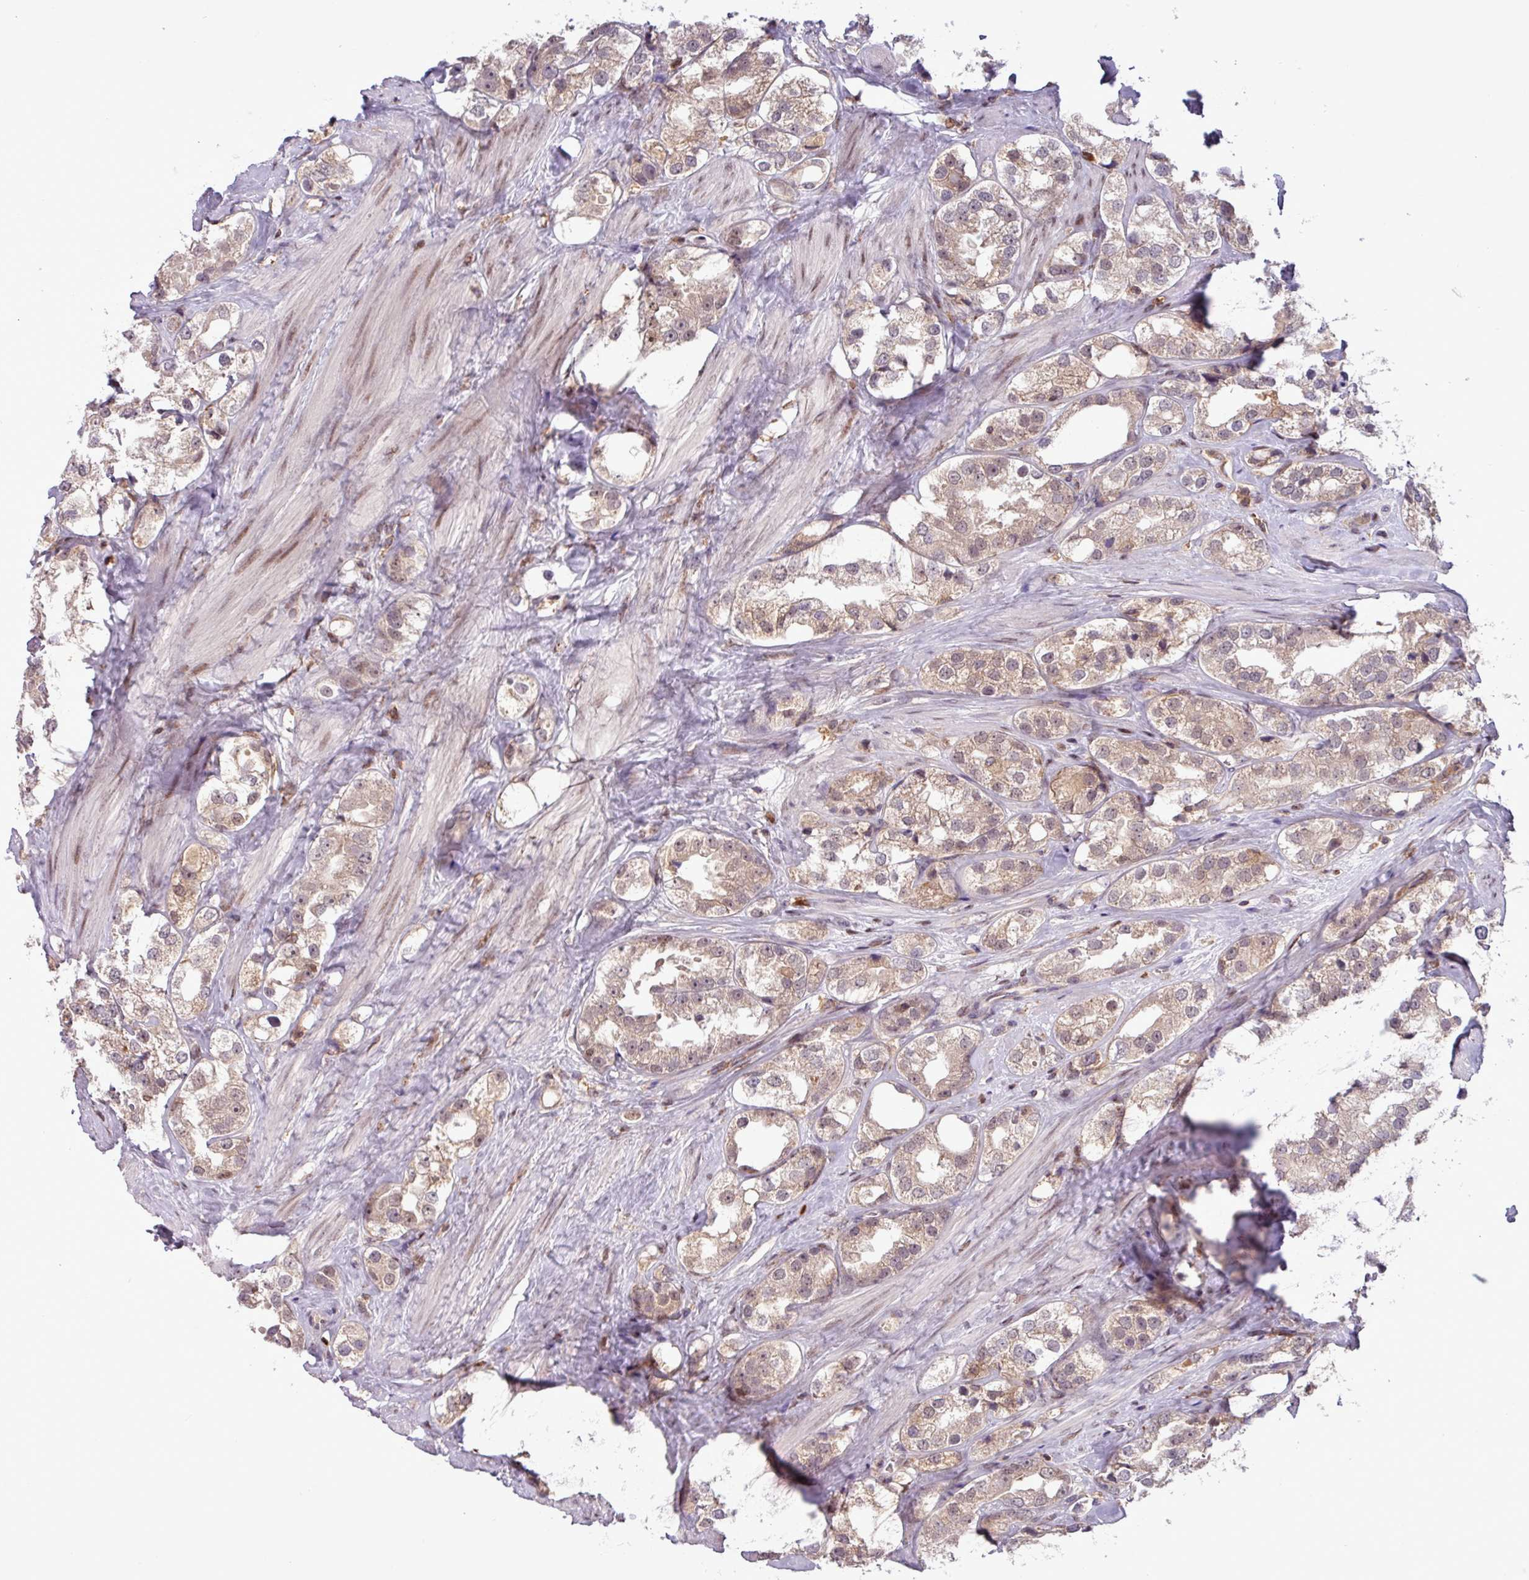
{"staining": {"intensity": "weak", "quantity": ">75%", "location": "cytoplasmic/membranous"}, "tissue": "prostate cancer", "cell_type": "Tumor cells", "image_type": "cancer", "snomed": [{"axis": "morphology", "description": "Adenocarcinoma, NOS"}, {"axis": "topography", "description": "Prostate"}], "caption": "Tumor cells show weak cytoplasmic/membranous positivity in about >75% of cells in prostate cancer (adenocarcinoma).", "gene": "PRRX1", "patient": {"sex": "male", "age": 79}}